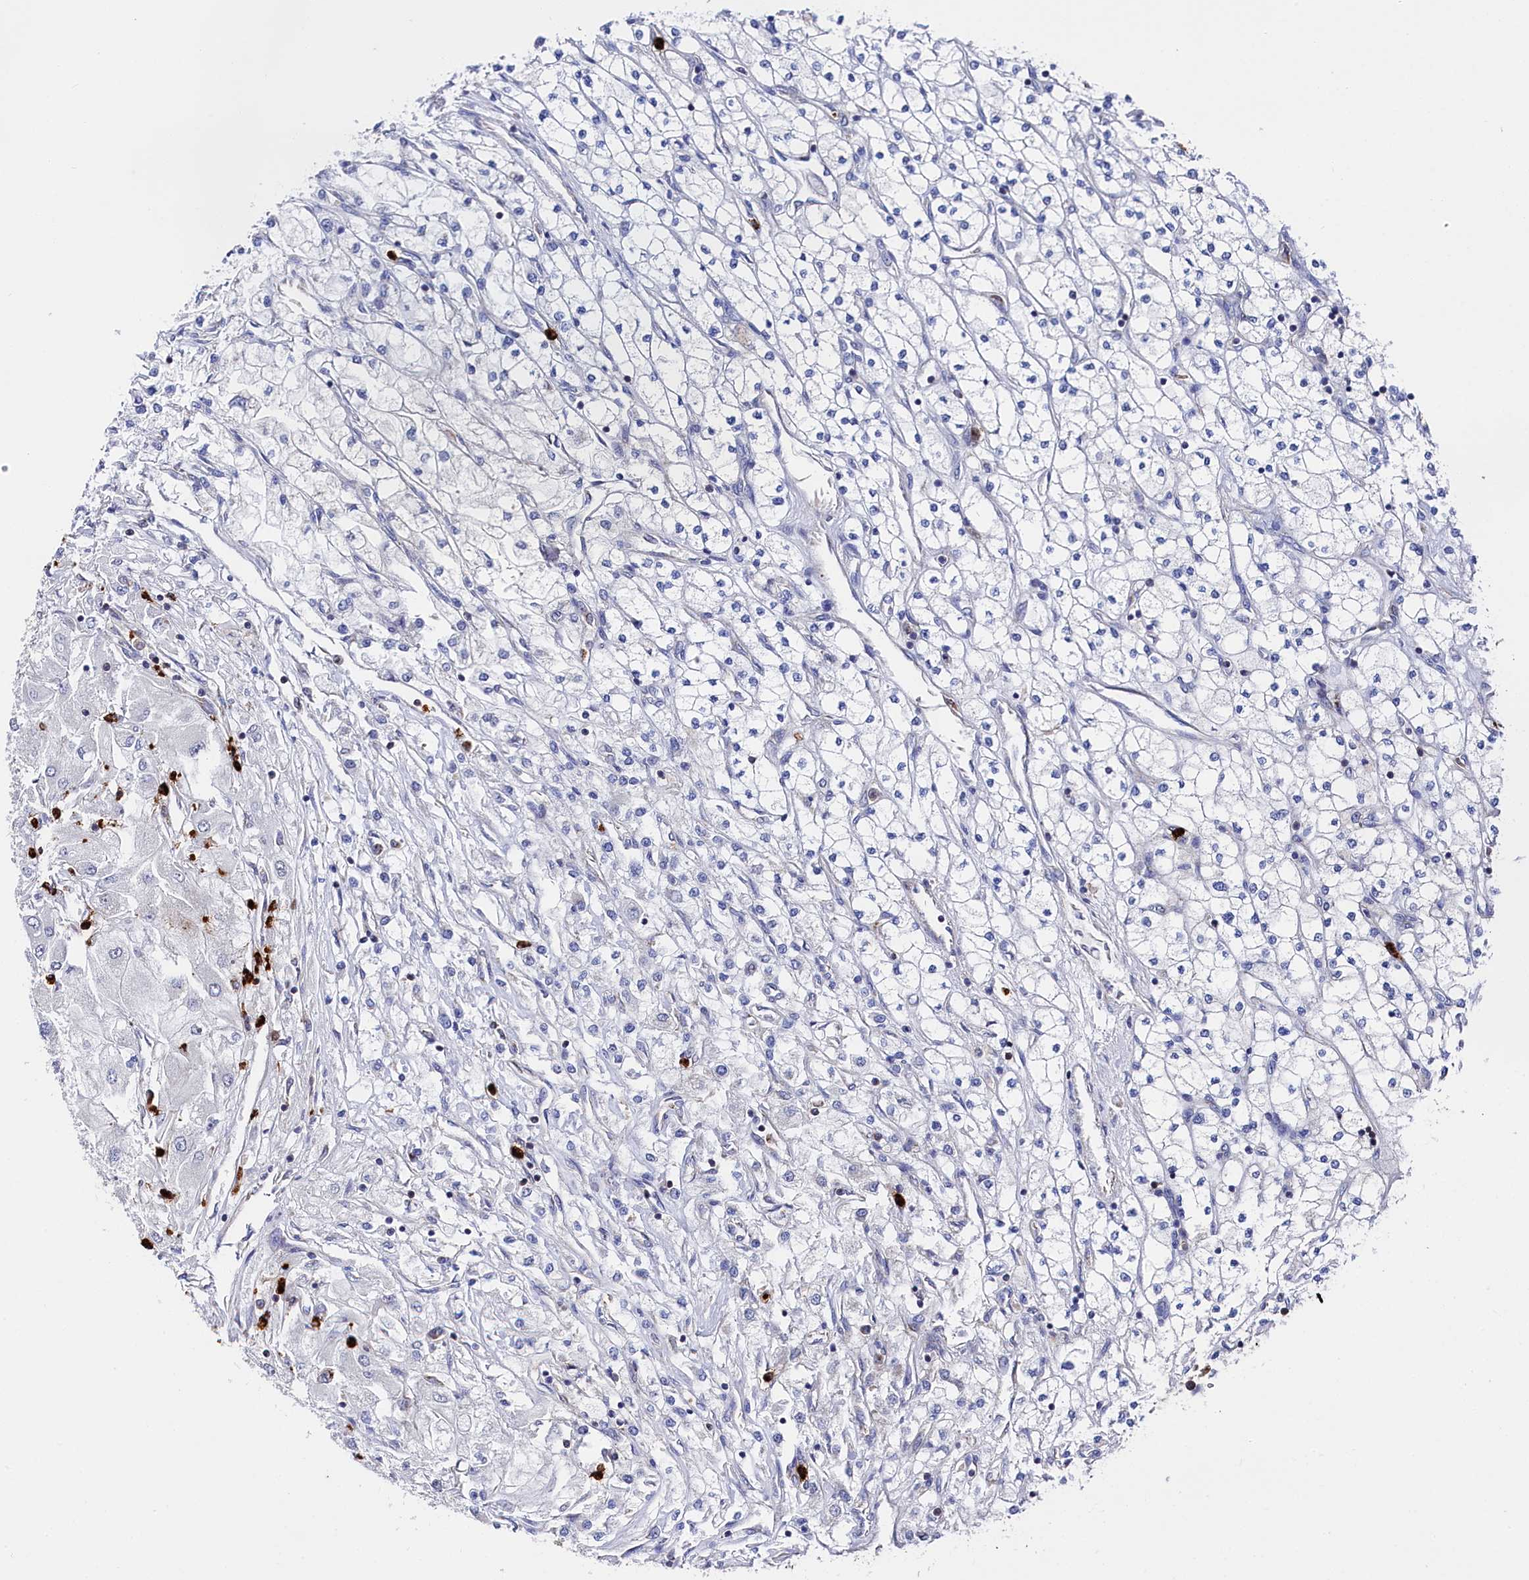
{"staining": {"intensity": "negative", "quantity": "none", "location": "none"}, "tissue": "renal cancer", "cell_type": "Tumor cells", "image_type": "cancer", "snomed": [{"axis": "morphology", "description": "Adenocarcinoma, NOS"}, {"axis": "topography", "description": "Kidney"}], "caption": "The micrograph reveals no significant expression in tumor cells of renal cancer (adenocarcinoma).", "gene": "CHCHD1", "patient": {"sex": "male", "age": 80}}